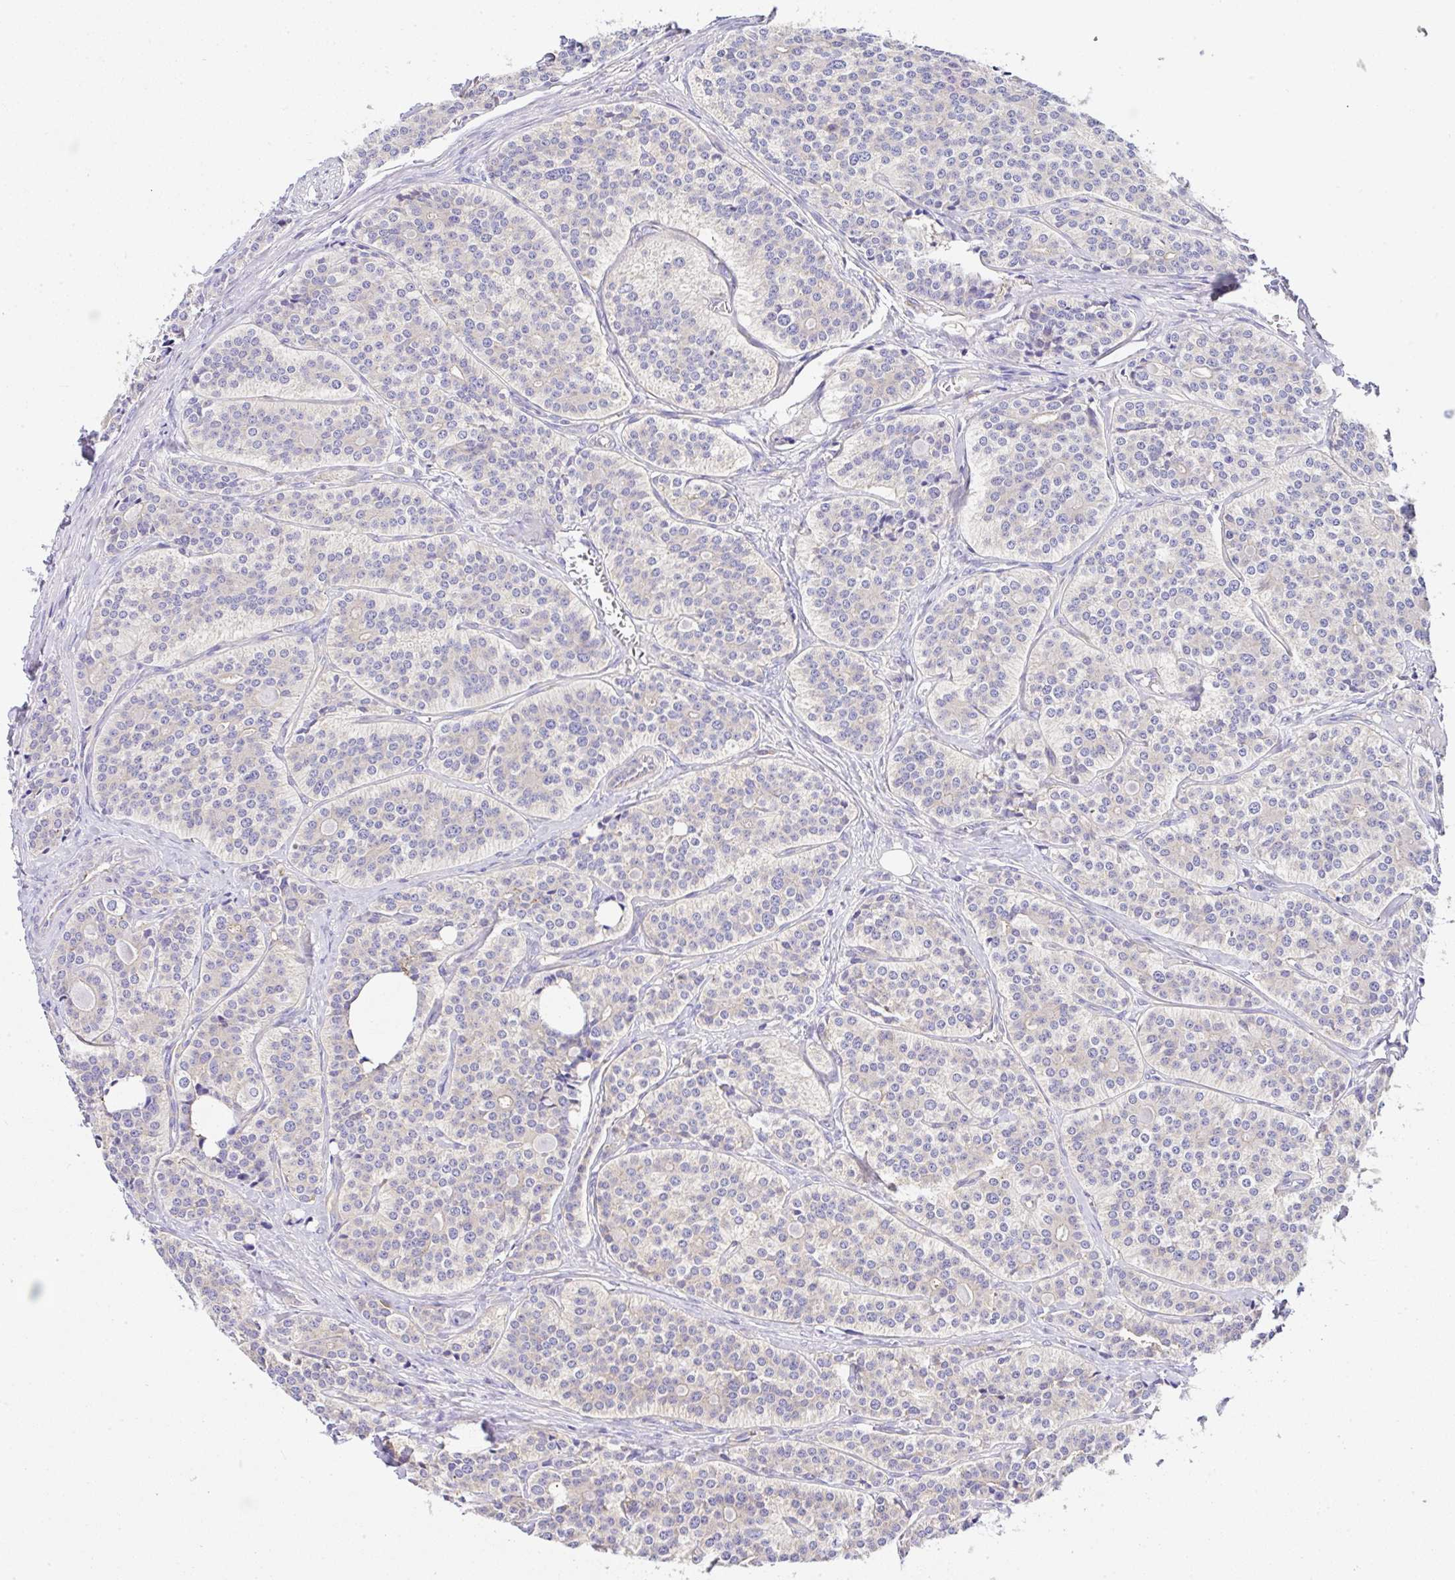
{"staining": {"intensity": "negative", "quantity": "none", "location": "none"}, "tissue": "carcinoid", "cell_type": "Tumor cells", "image_type": "cancer", "snomed": [{"axis": "morphology", "description": "Carcinoid, malignant, NOS"}, {"axis": "topography", "description": "Small intestine"}], "caption": "High magnification brightfield microscopy of carcinoid (malignant) stained with DAB (brown) and counterstained with hematoxylin (blue): tumor cells show no significant positivity.", "gene": "GFPT2", "patient": {"sex": "male", "age": 63}}